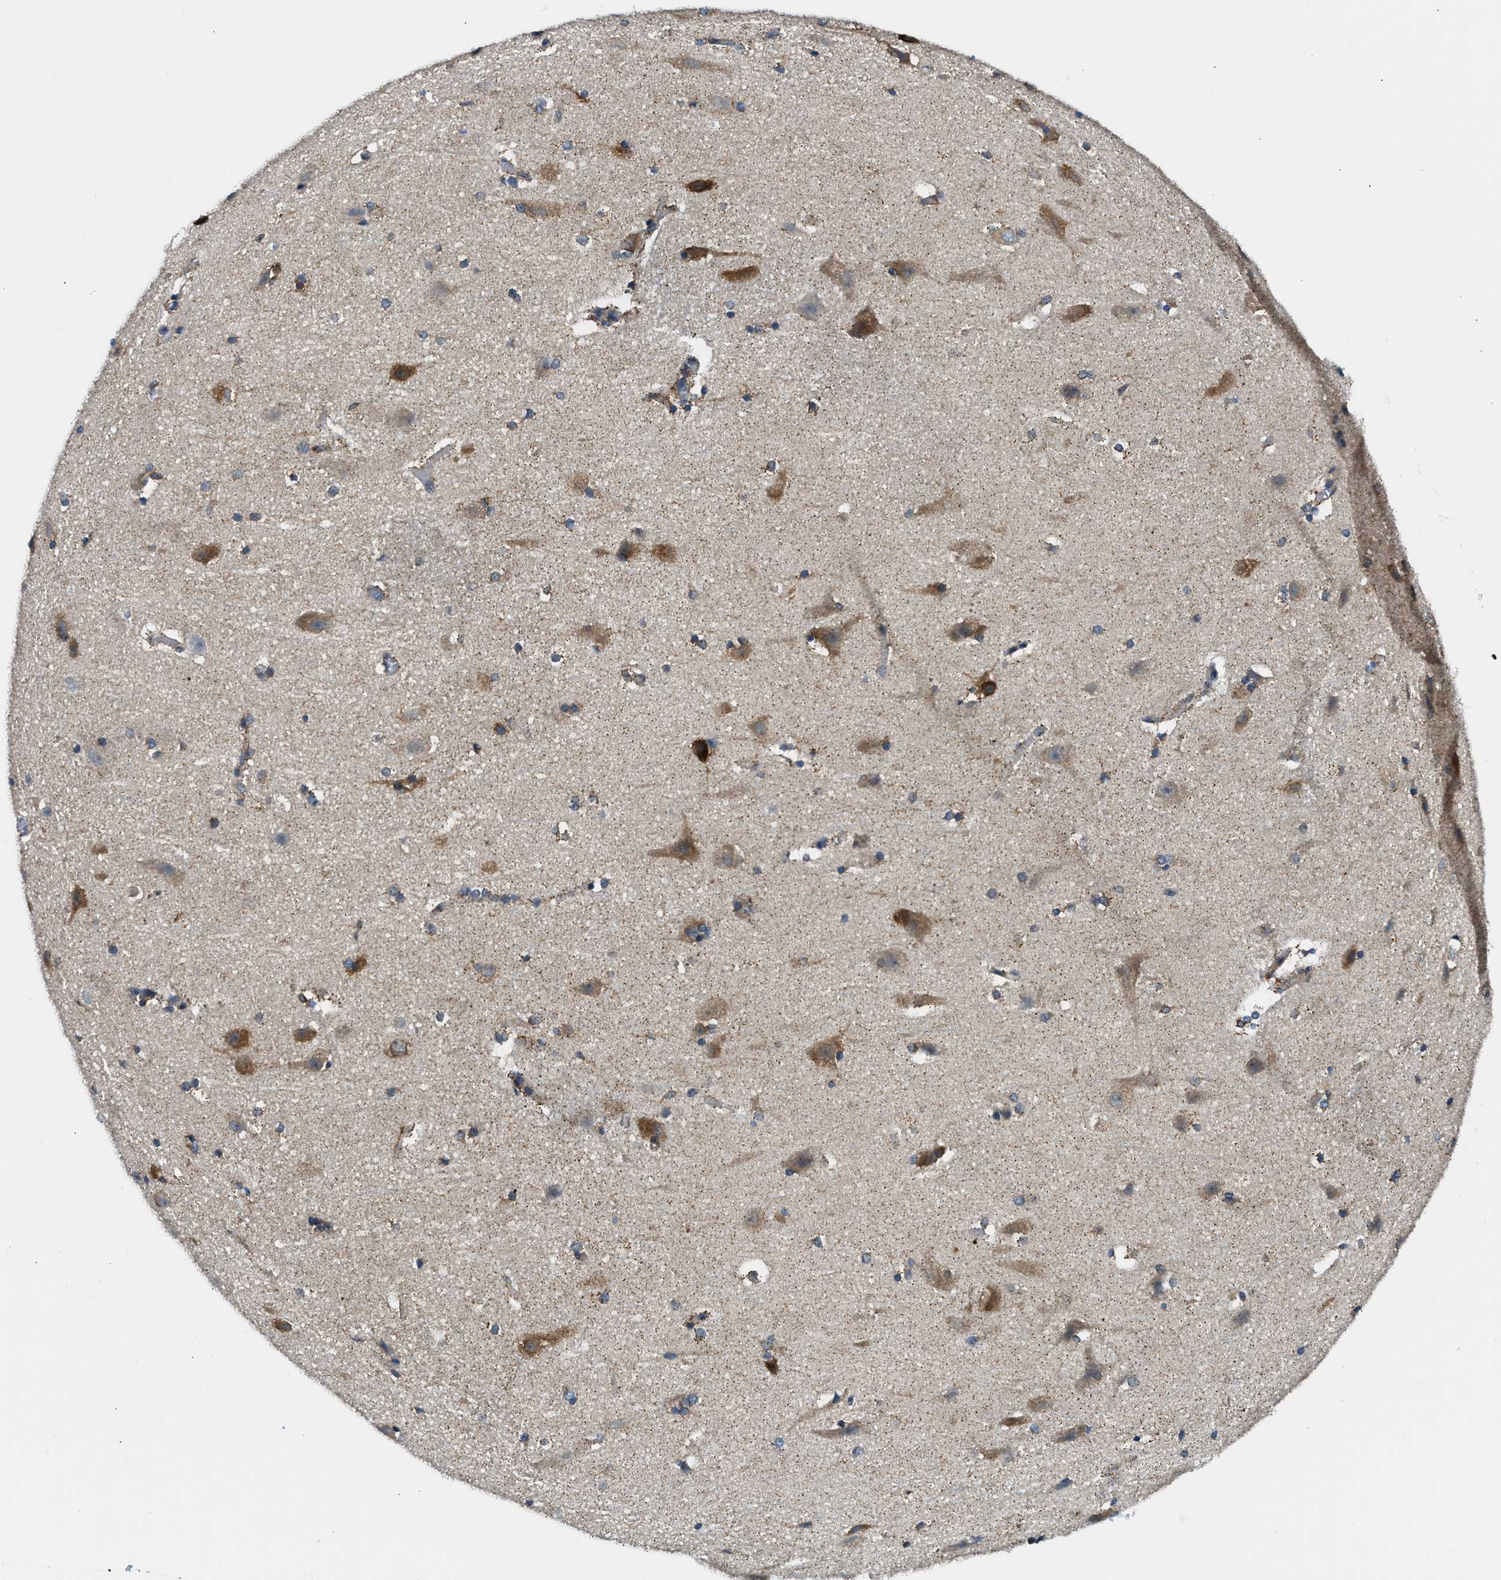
{"staining": {"intensity": "moderate", "quantity": "25%-75%", "location": "cytoplasmic/membranous"}, "tissue": "cerebral cortex", "cell_type": "Endothelial cells", "image_type": "normal", "snomed": [{"axis": "morphology", "description": "Normal tissue, NOS"}, {"axis": "topography", "description": "Cerebral cortex"}, {"axis": "topography", "description": "Hippocampus"}], "caption": "Protein expression analysis of benign human cerebral cortex reveals moderate cytoplasmic/membranous staining in about 25%-75% of endothelial cells.", "gene": "LPIN2", "patient": {"sex": "female", "age": 19}}